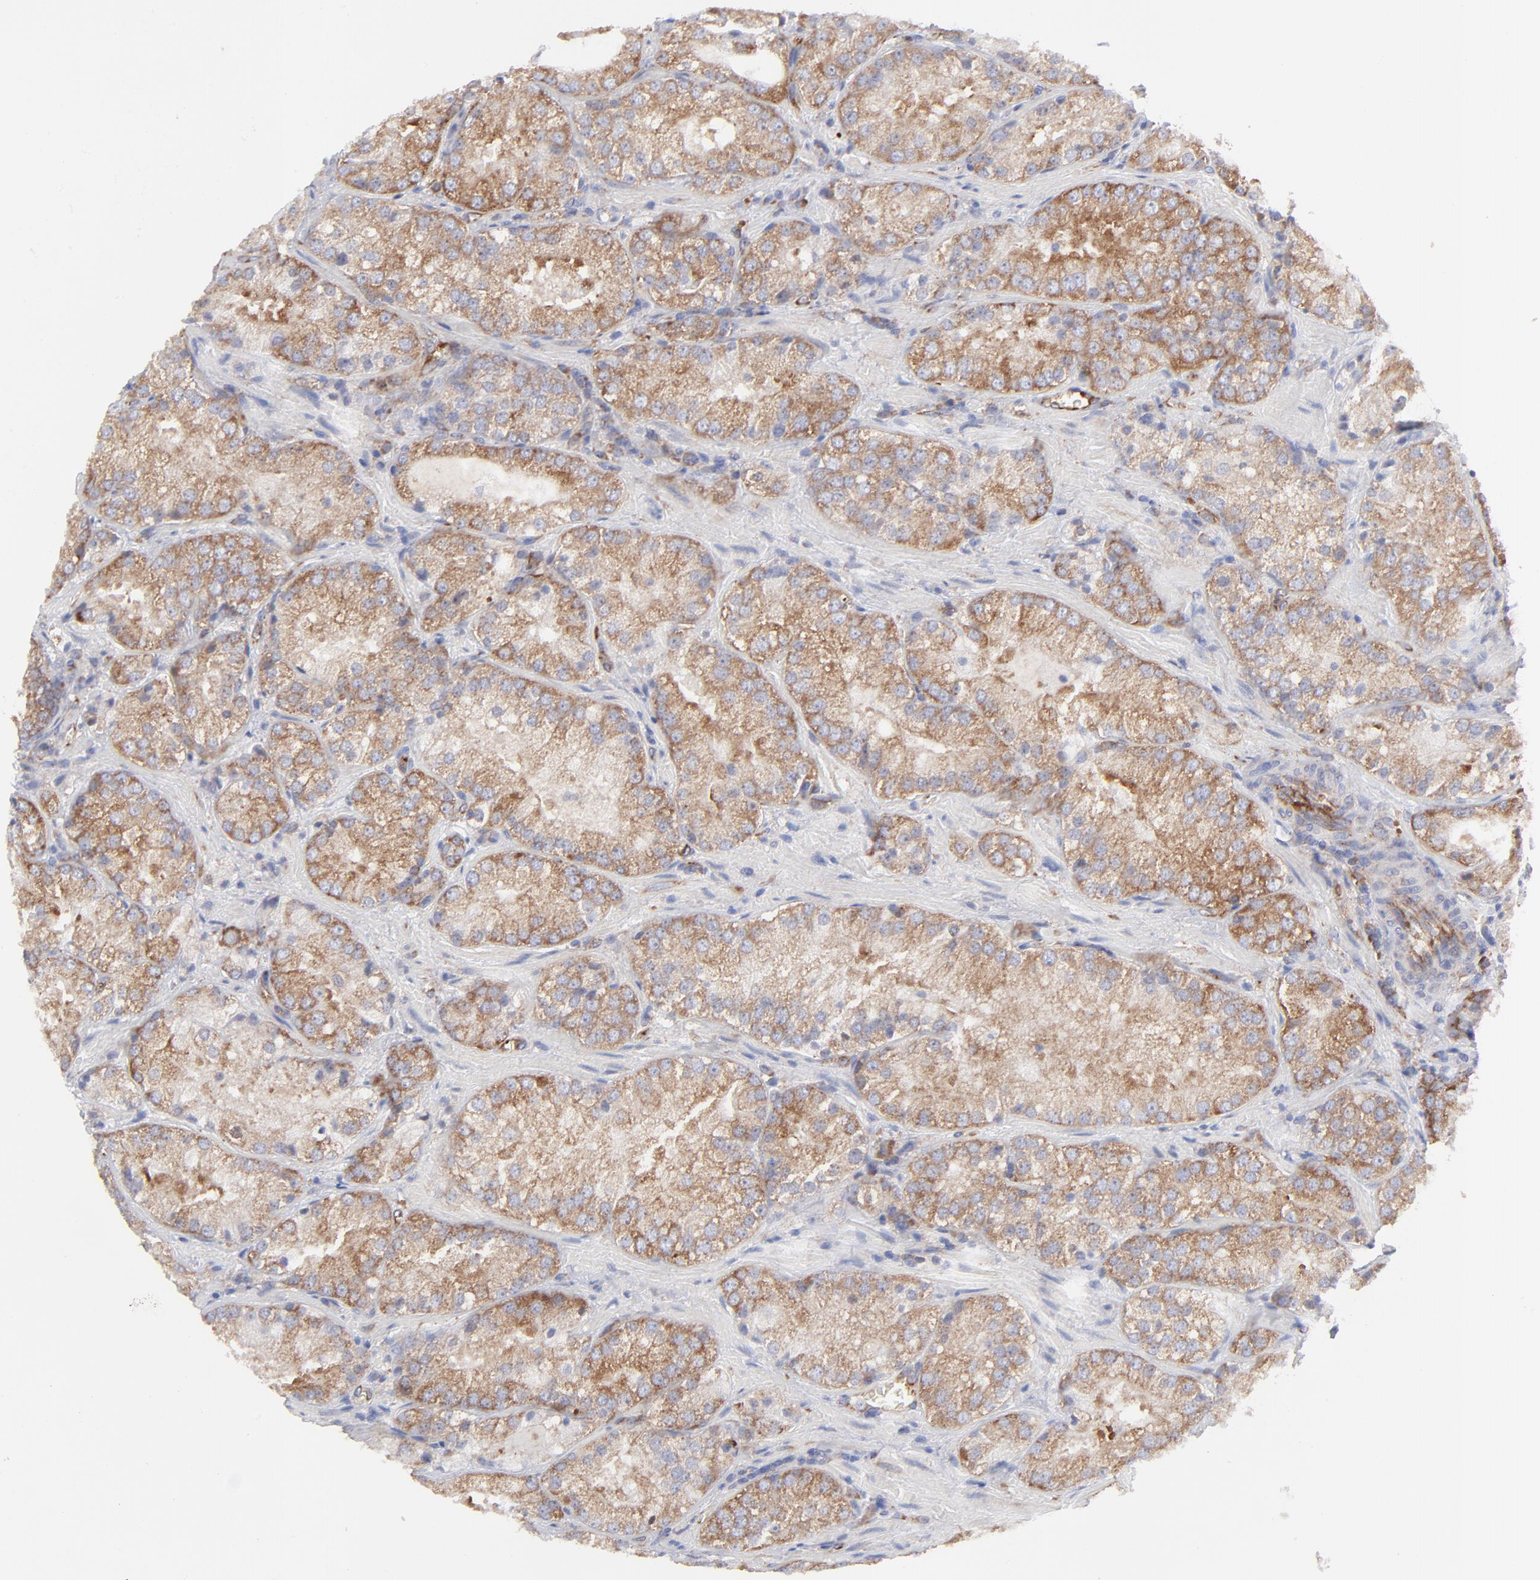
{"staining": {"intensity": "moderate", "quantity": ">75%", "location": "cytoplasmic/membranous"}, "tissue": "prostate cancer", "cell_type": "Tumor cells", "image_type": "cancer", "snomed": [{"axis": "morphology", "description": "Adenocarcinoma, Low grade"}, {"axis": "topography", "description": "Prostate"}], "caption": "Immunohistochemical staining of prostate low-grade adenocarcinoma reveals medium levels of moderate cytoplasmic/membranous protein expression in approximately >75% of tumor cells.", "gene": "EIF2AK2", "patient": {"sex": "male", "age": 60}}